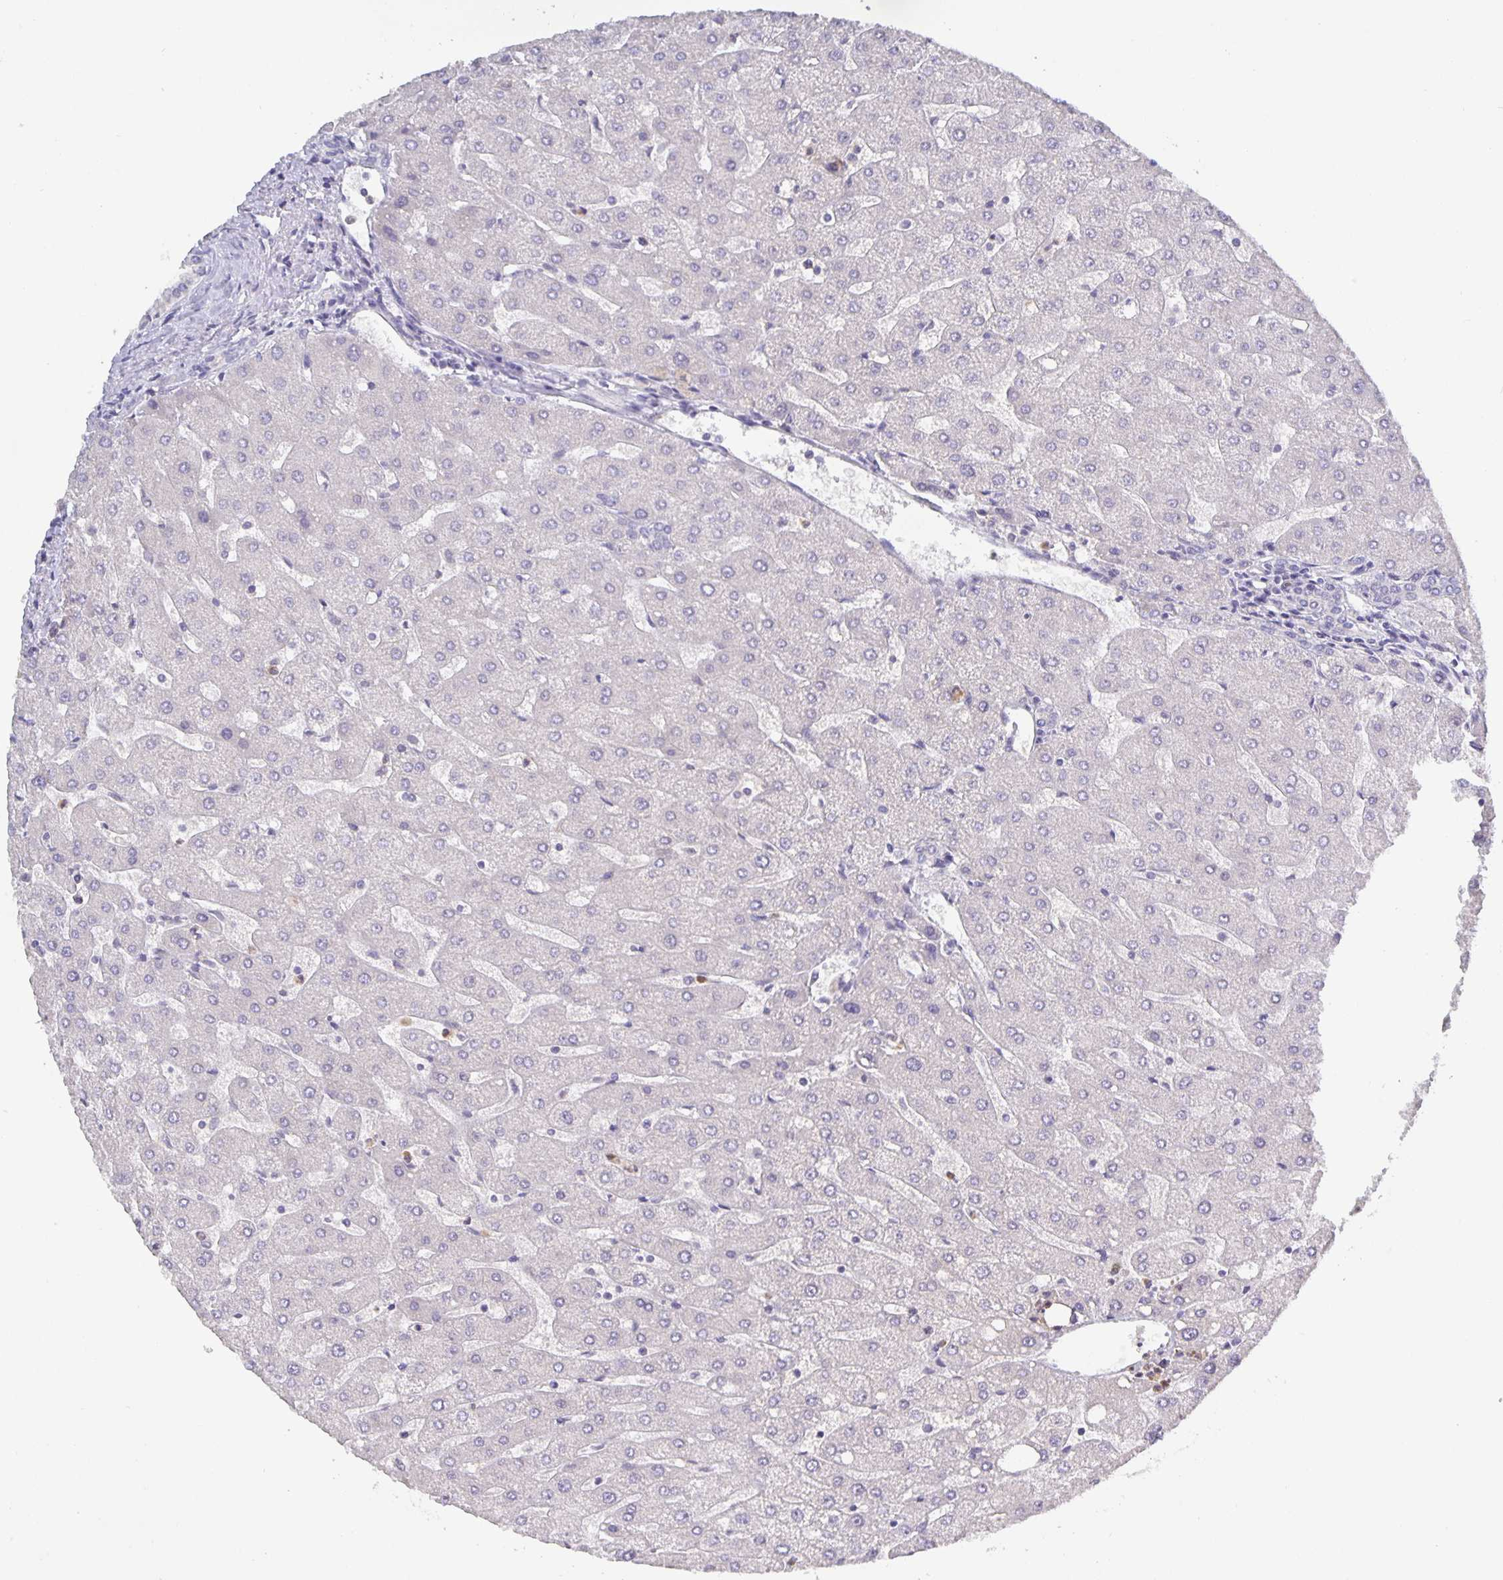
{"staining": {"intensity": "negative", "quantity": "none", "location": "none"}, "tissue": "liver", "cell_type": "Cholangiocytes", "image_type": "normal", "snomed": [{"axis": "morphology", "description": "Normal tissue, NOS"}, {"axis": "topography", "description": "Liver"}], "caption": "Cholangiocytes are negative for brown protein staining in benign liver. (DAB (3,3'-diaminobenzidine) immunohistochemistry visualized using brightfield microscopy, high magnification).", "gene": "GDF15", "patient": {"sex": "male", "age": 67}}